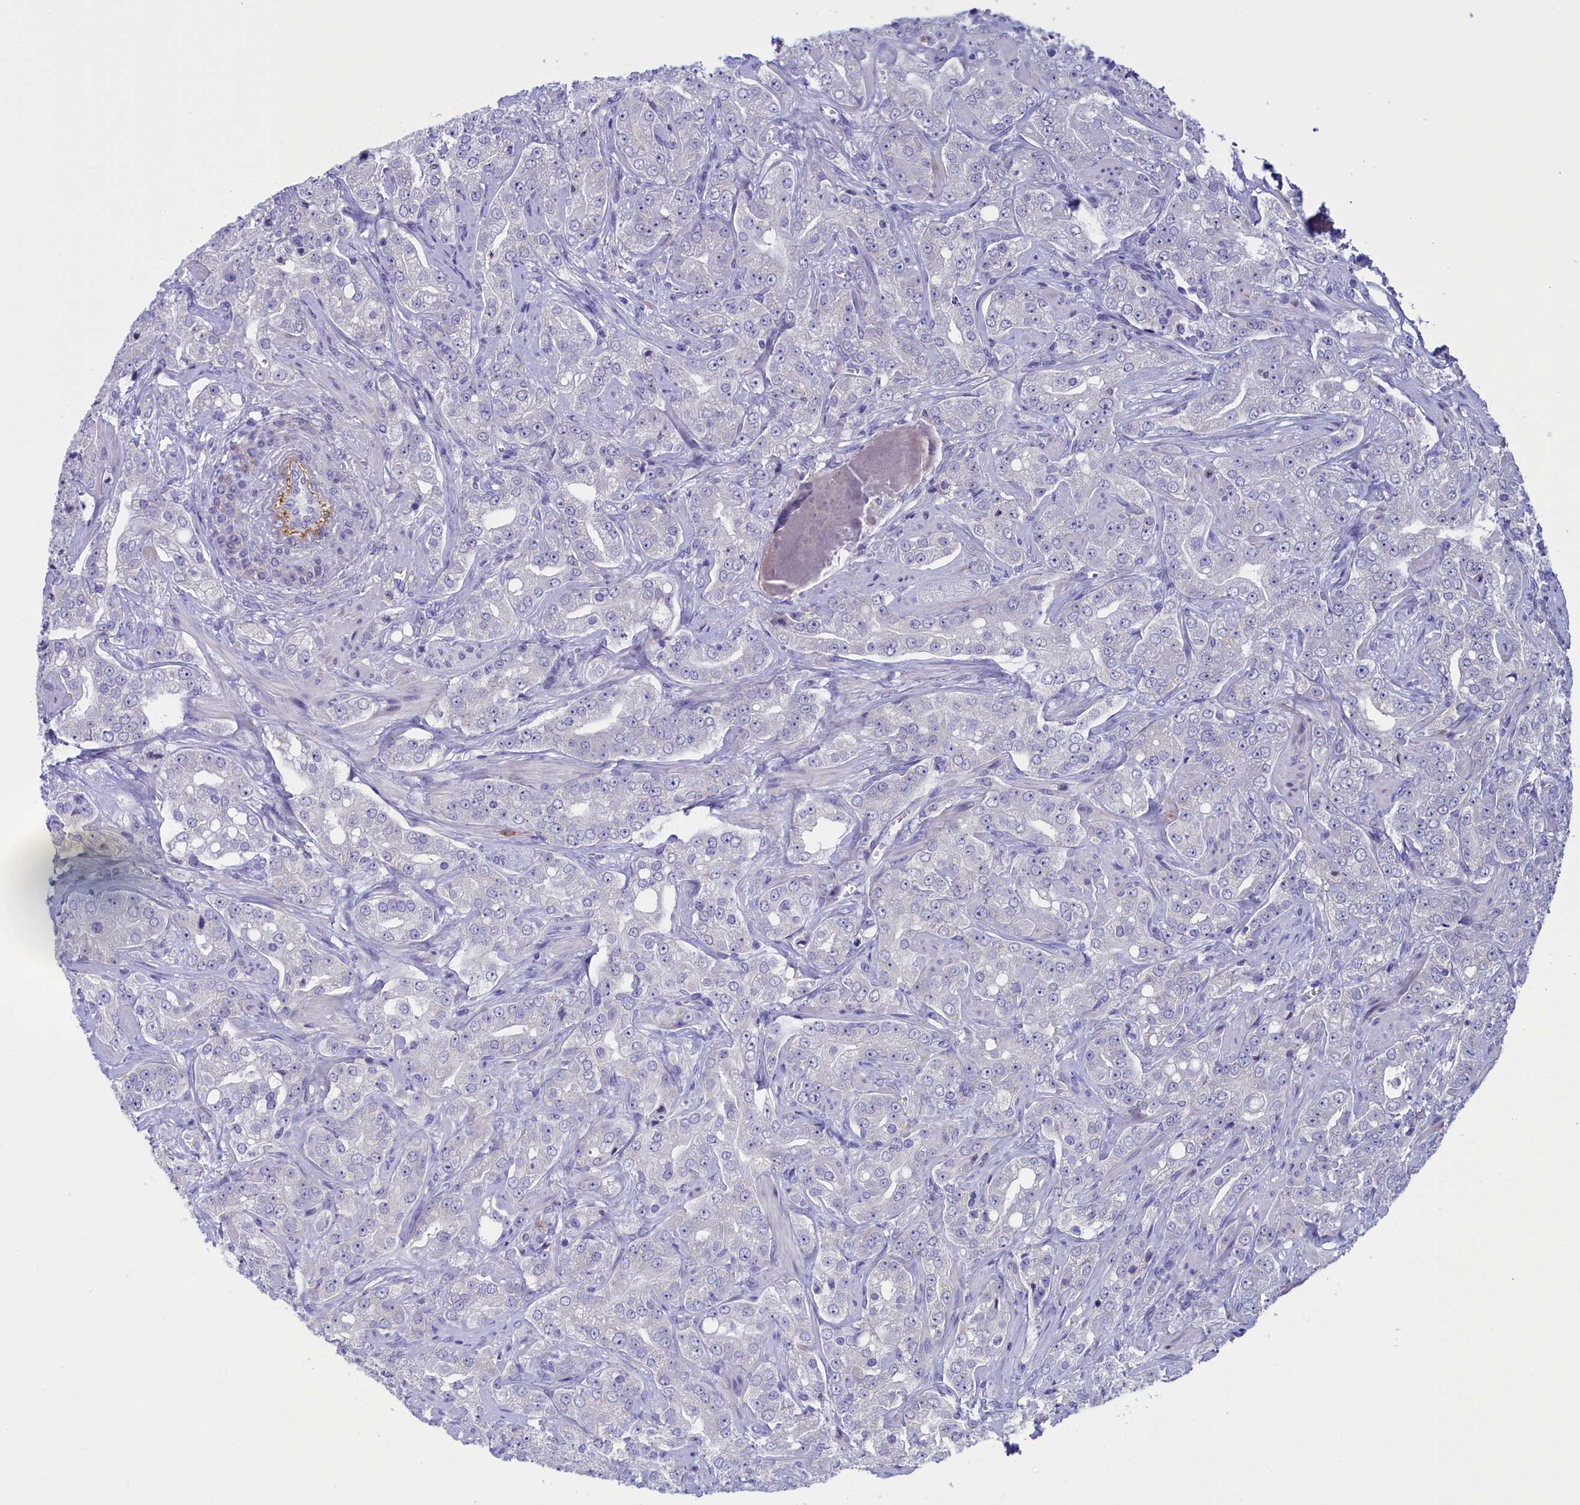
{"staining": {"intensity": "negative", "quantity": "none", "location": "none"}, "tissue": "prostate cancer", "cell_type": "Tumor cells", "image_type": "cancer", "snomed": [{"axis": "morphology", "description": "Adenocarcinoma, Low grade"}, {"axis": "topography", "description": "Prostate"}], "caption": "This is a image of immunohistochemistry staining of low-grade adenocarcinoma (prostate), which shows no positivity in tumor cells.", "gene": "LOXL1", "patient": {"sex": "male", "age": 67}}